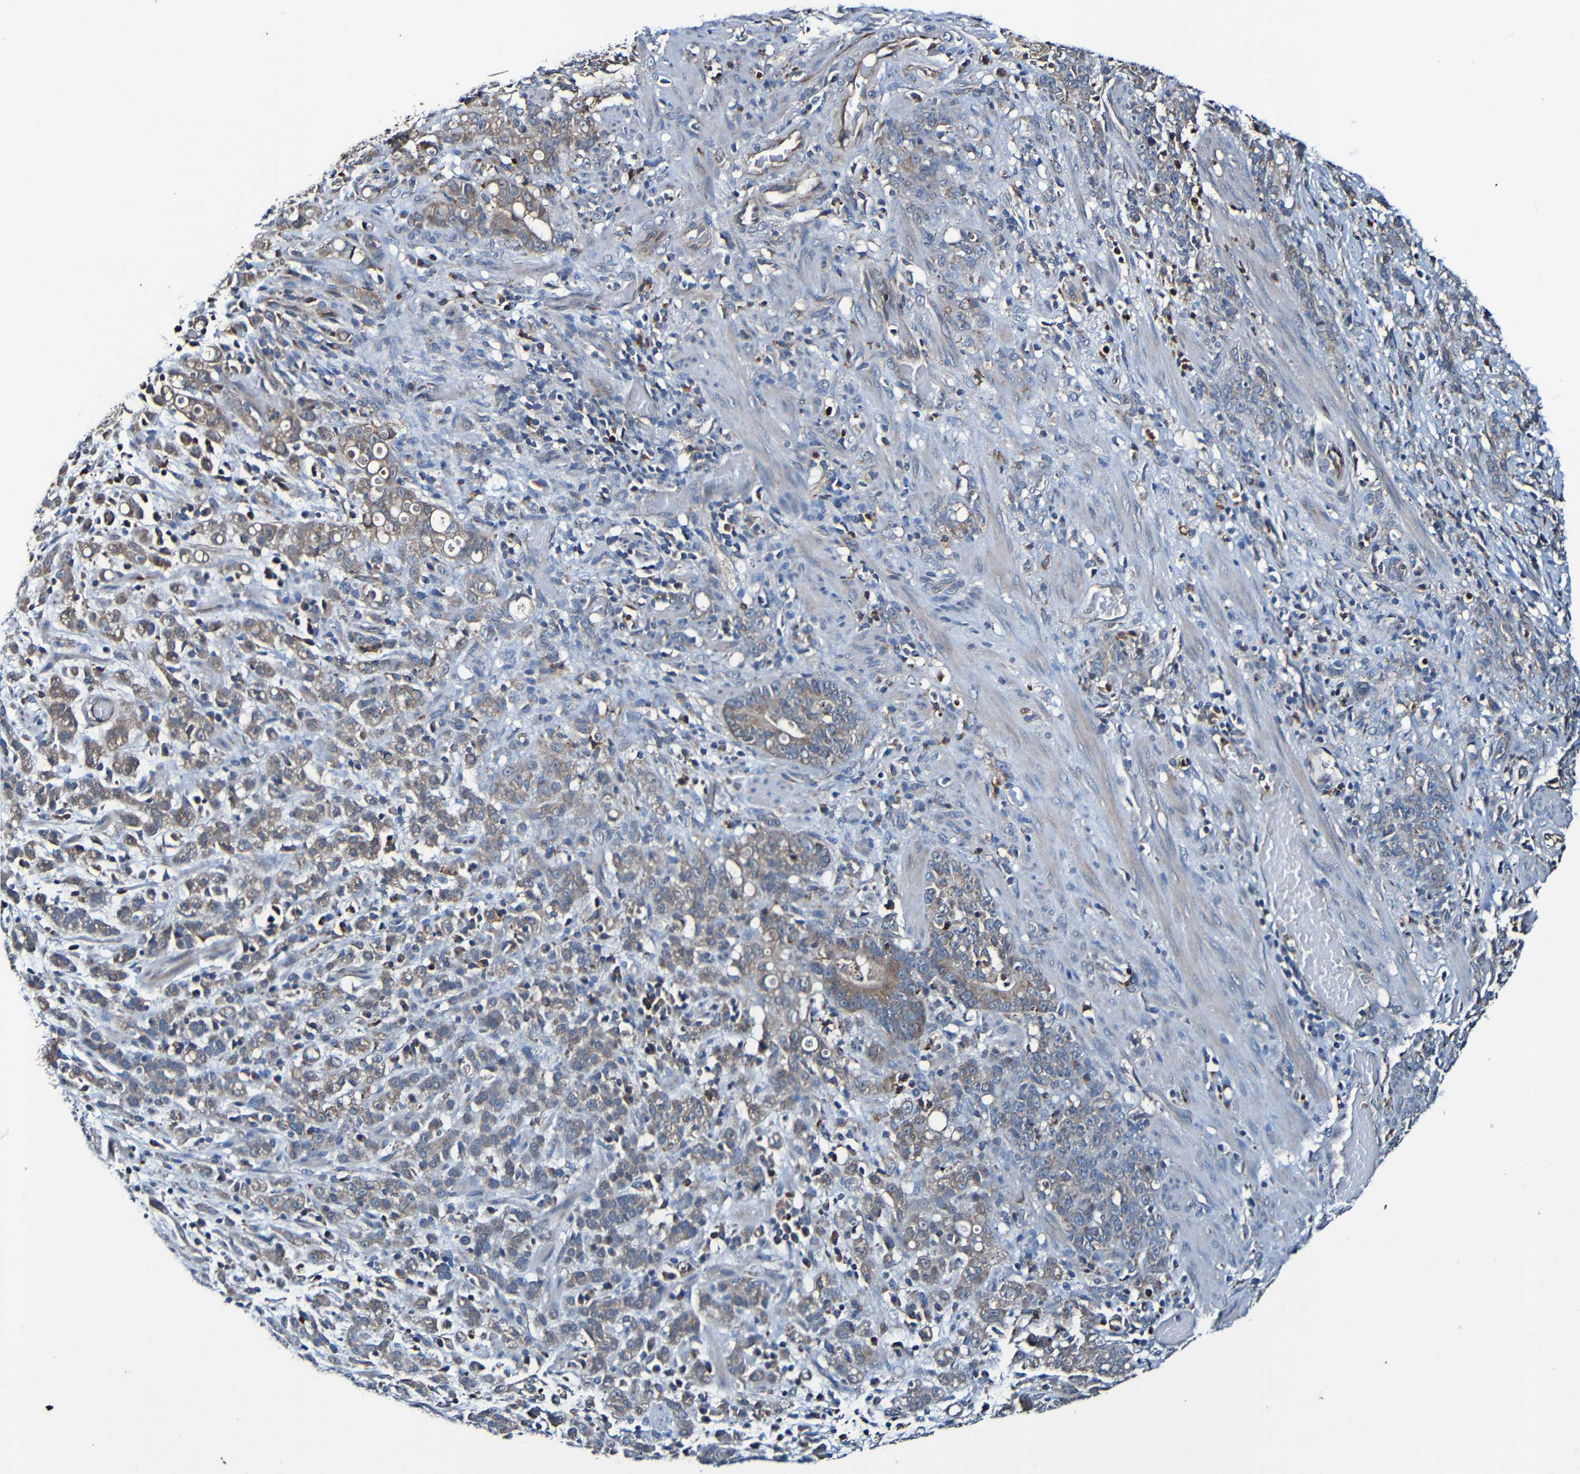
{"staining": {"intensity": "moderate", "quantity": ">75%", "location": "cytoplasmic/membranous"}, "tissue": "stomach cancer", "cell_type": "Tumor cells", "image_type": "cancer", "snomed": [{"axis": "morphology", "description": "Adenocarcinoma, NOS"}, {"axis": "topography", "description": "Stomach, lower"}], "caption": "Human adenocarcinoma (stomach) stained for a protein (brown) demonstrates moderate cytoplasmic/membranous positive positivity in about >75% of tumor cells.", "gene": "ADAM15", "patient": {"sex": "male", "age": 88}}